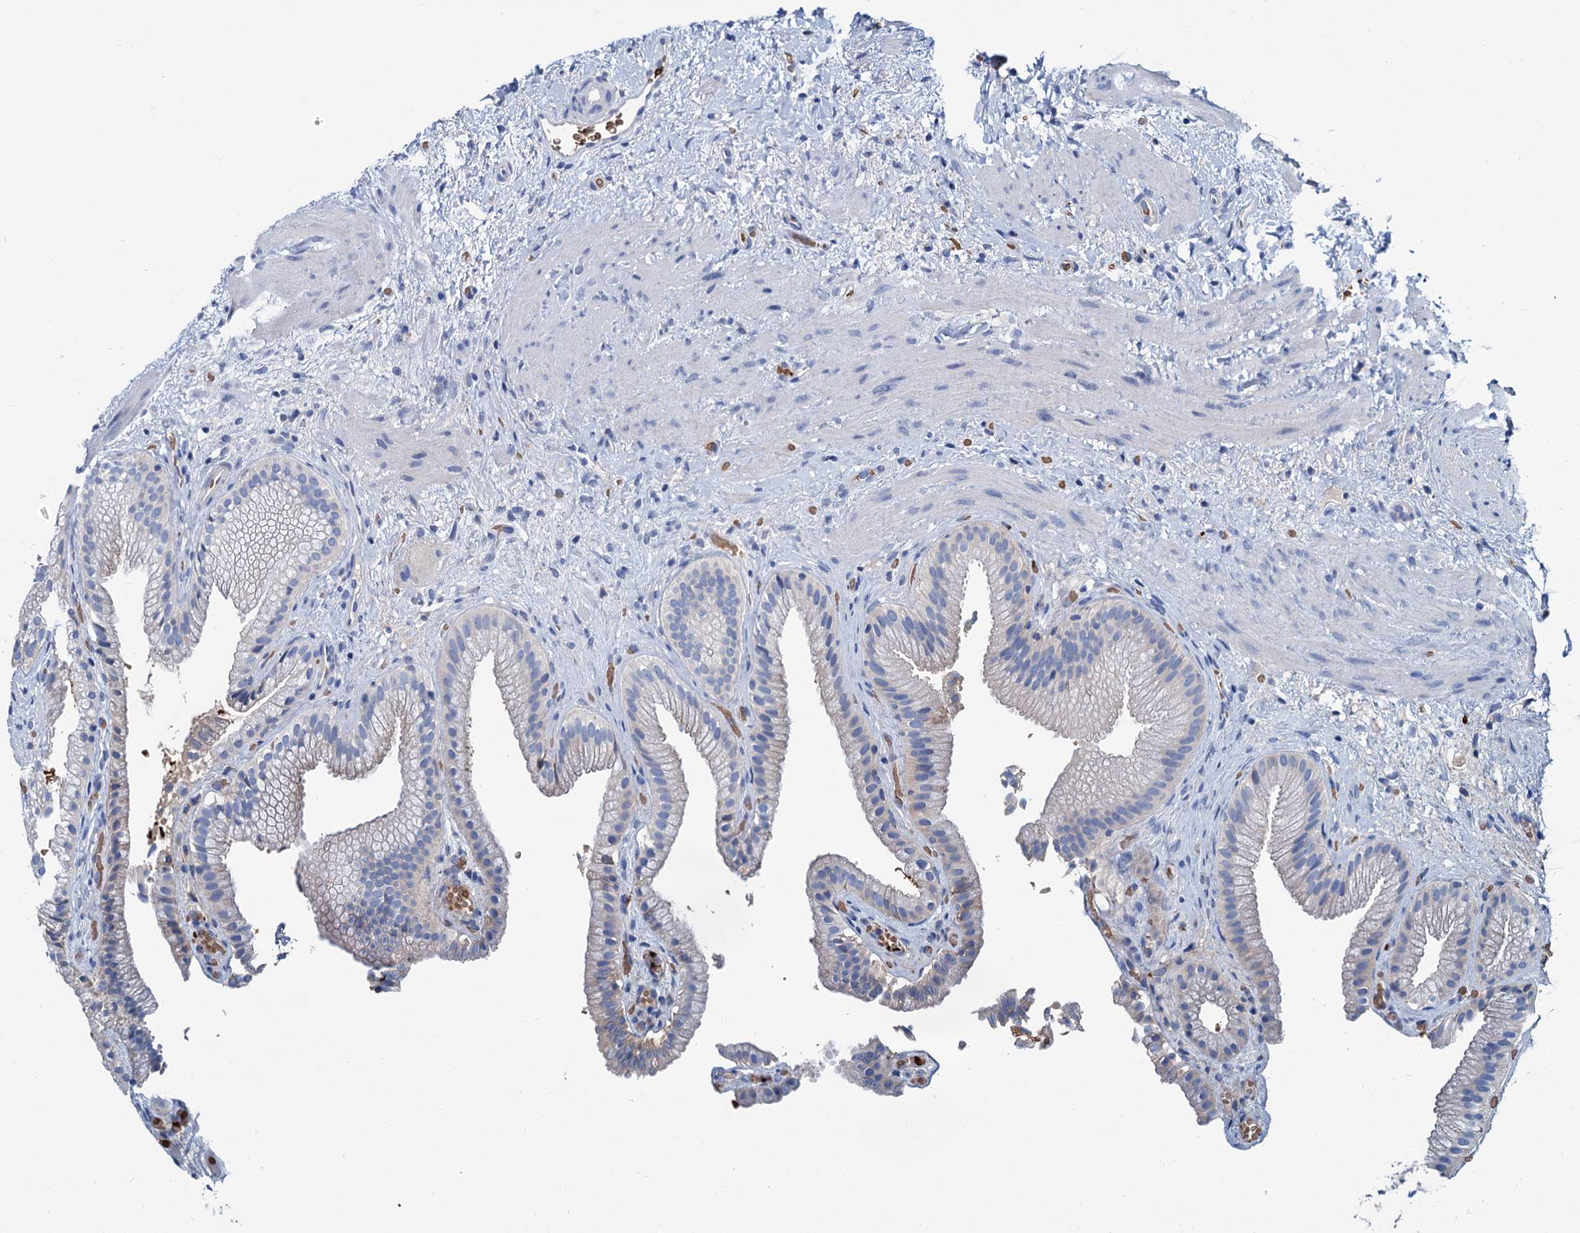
{"staining": {"intensity": "weak", "quantity": "<25%", "location": "cytoplasmic/membranous"}, "tissue": "gallbladder", "cell_type": "Glandular cells", "image_type": "normal", "snomed": [{"axis": "morphology", "description": "Normal tissue, NOS"}, {"axis": "morphology", "description": "Inflammation, NOS"}, {"axis": "topography", "description": "Gallbladder"}], "caption": "Benign gallbladder was stained to show a protein in brown. There is no significant expression in glandular cells. (DAB (3,3'-diaminobenzidine) IHC, high magnification).", "gene": "ATG2A", "patient": {"sex": "male", "age": 51}}